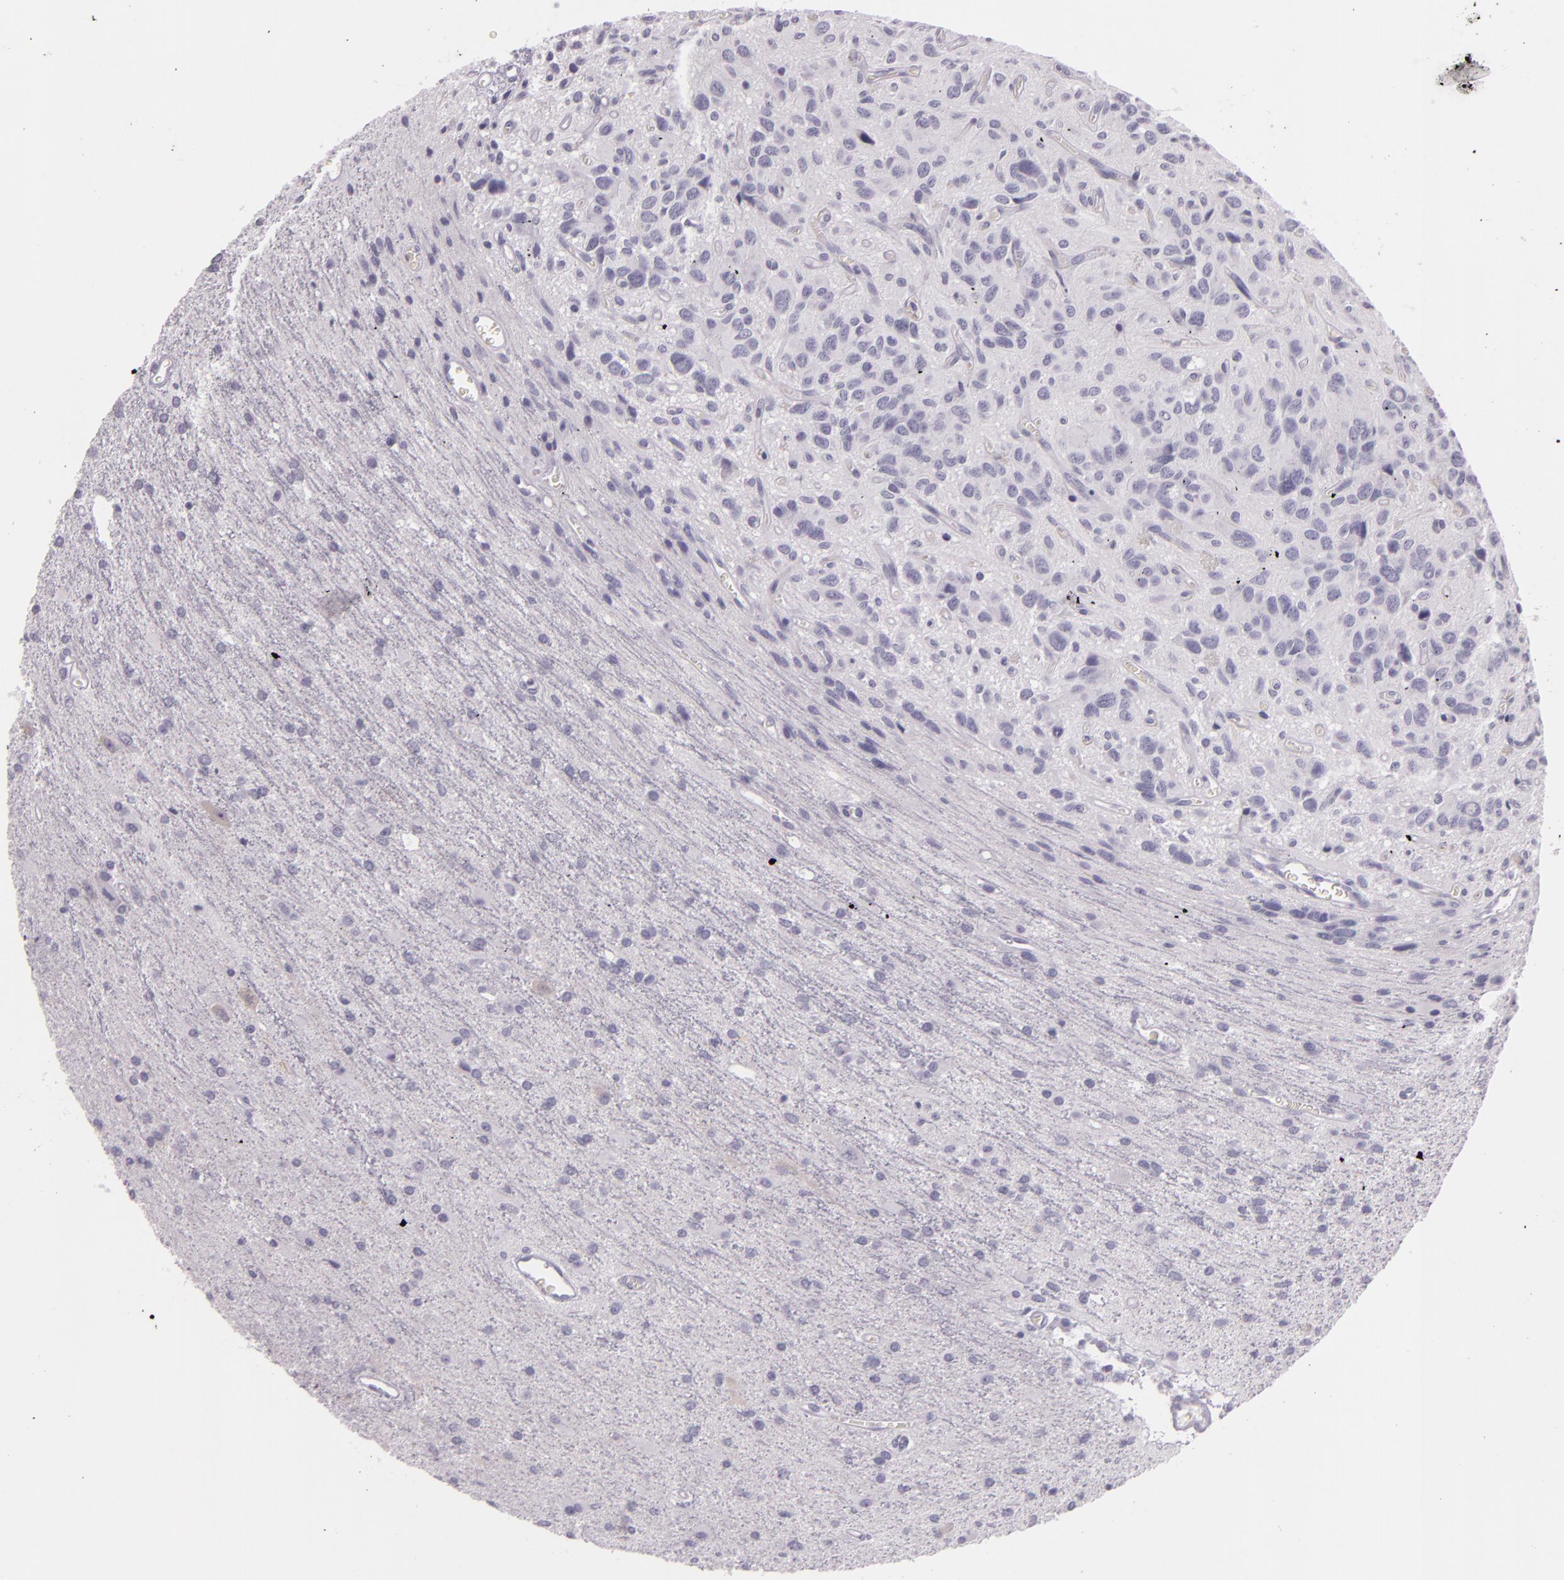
{"staining": {"intensity": "negative", "quantity": "none", "location": "none"}, "tissue": "glioma", "cell_type": "Tumor cells", "image_type": "cancer", "snomed": [{"axis": "morphology", "description": "Glioma, malignant, Low grade"}, {"axis": "topography", "description": "Brain"}], "caption": "Malignant low-grade glioma was stained to show a protein in brown. There is no significant positivity in tumor cells. (Brightfield microscopy of DAB immunohistochemistry (IHC) at high magnification).", "gene": "DLG4", "patient": {"sex": "female", "age": 15}}